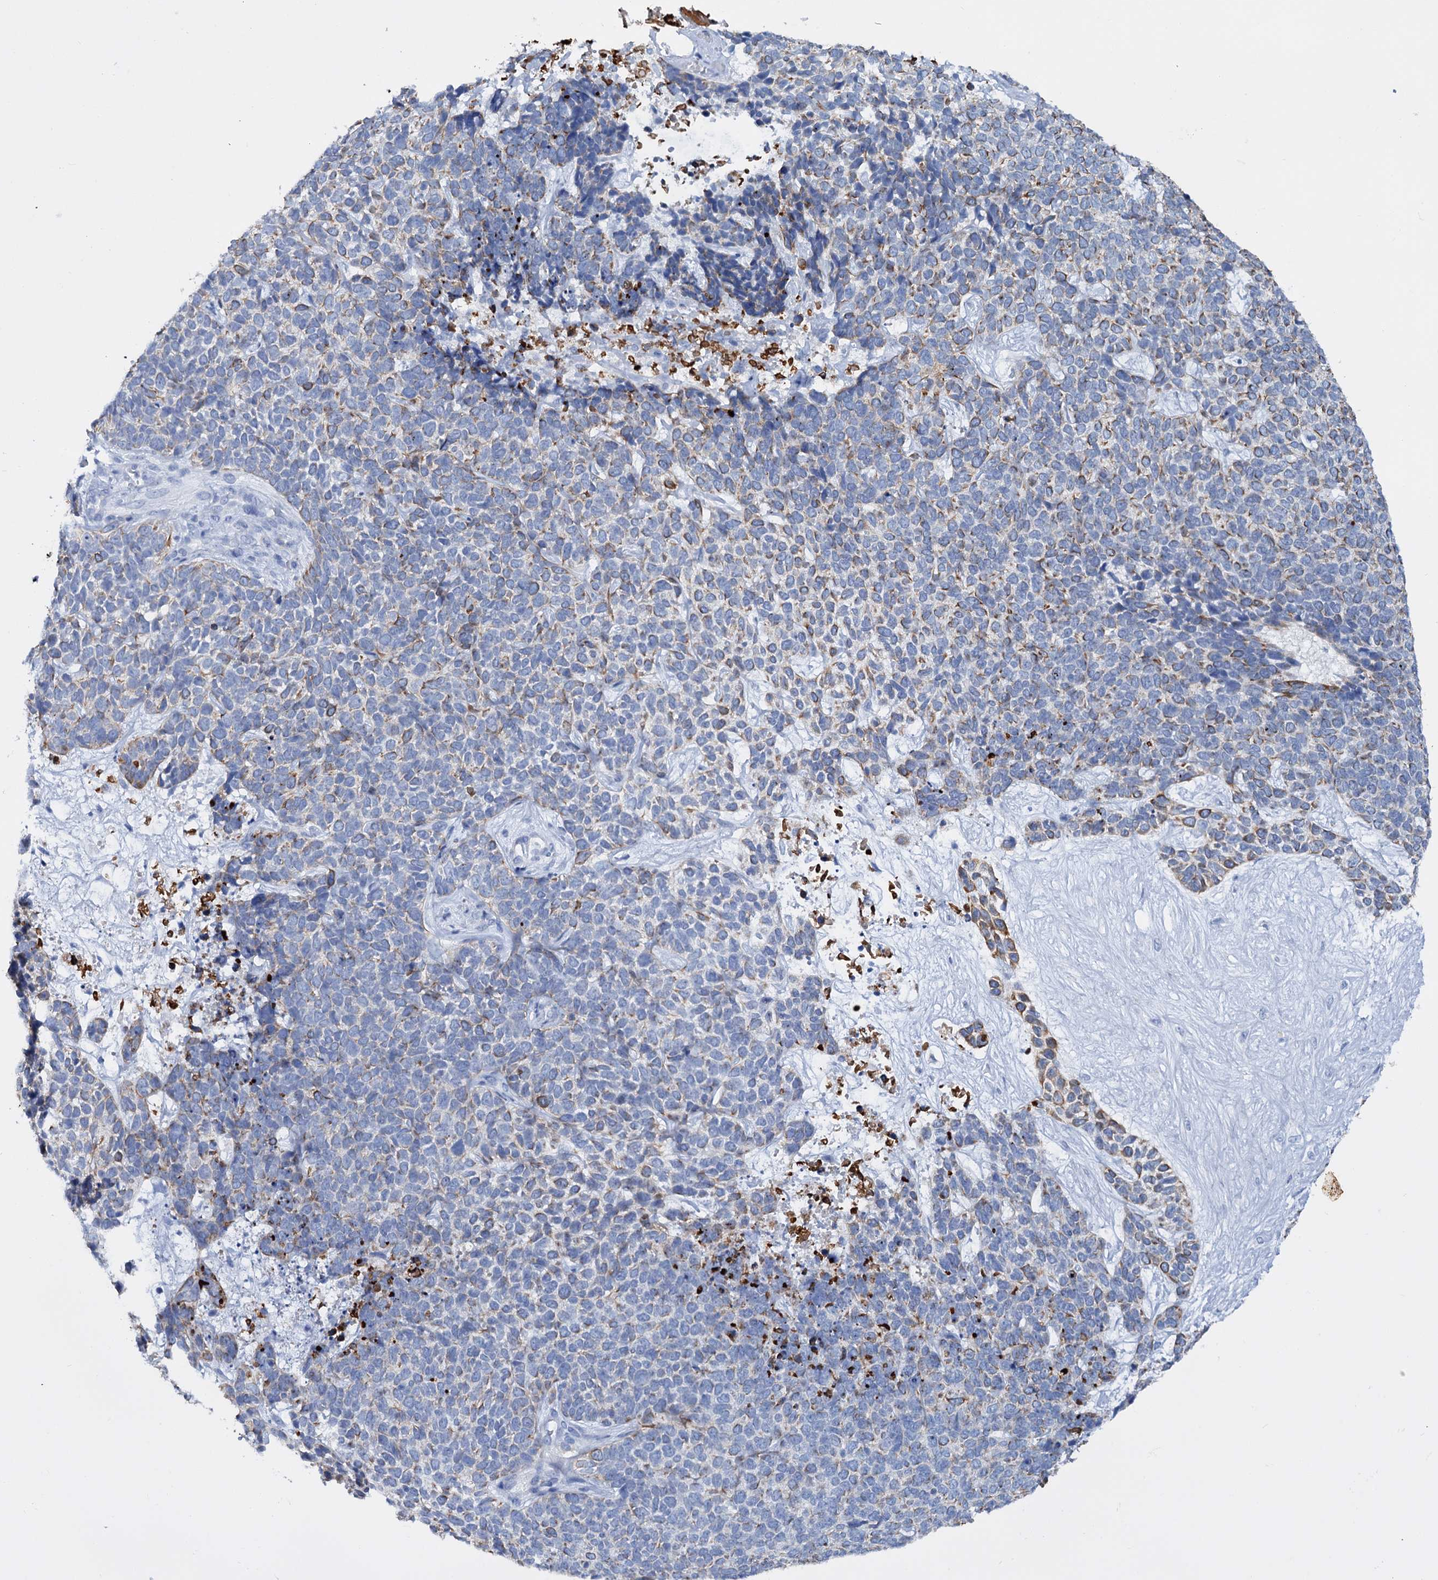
{"staining": {"intensity": "moderate", "quantity": "<25%", "location": "cytoplasmic/membranous"}, "tissue": "skin cancer", "cell_type": "Tumor cells", "image_type": "cancer", "snomed": [{"axis": "morphology", "description": "Basal cell carcinoma"}, {"axis": "topography", "description": "Skin"}], "caption": "Skin cancer (basal cell carcinoma) was stained to show a protein in brown. There is low levels of moderate cytoplasmic/membranous expression in approximately <25% of tumor cells. The protein is stained brown, and the nuclei are stained in blue (DAB IHC with brightfield microscopy, high magnification).", "gene": "FAAP20", "patient": {"sex": "female", "age": 84}}